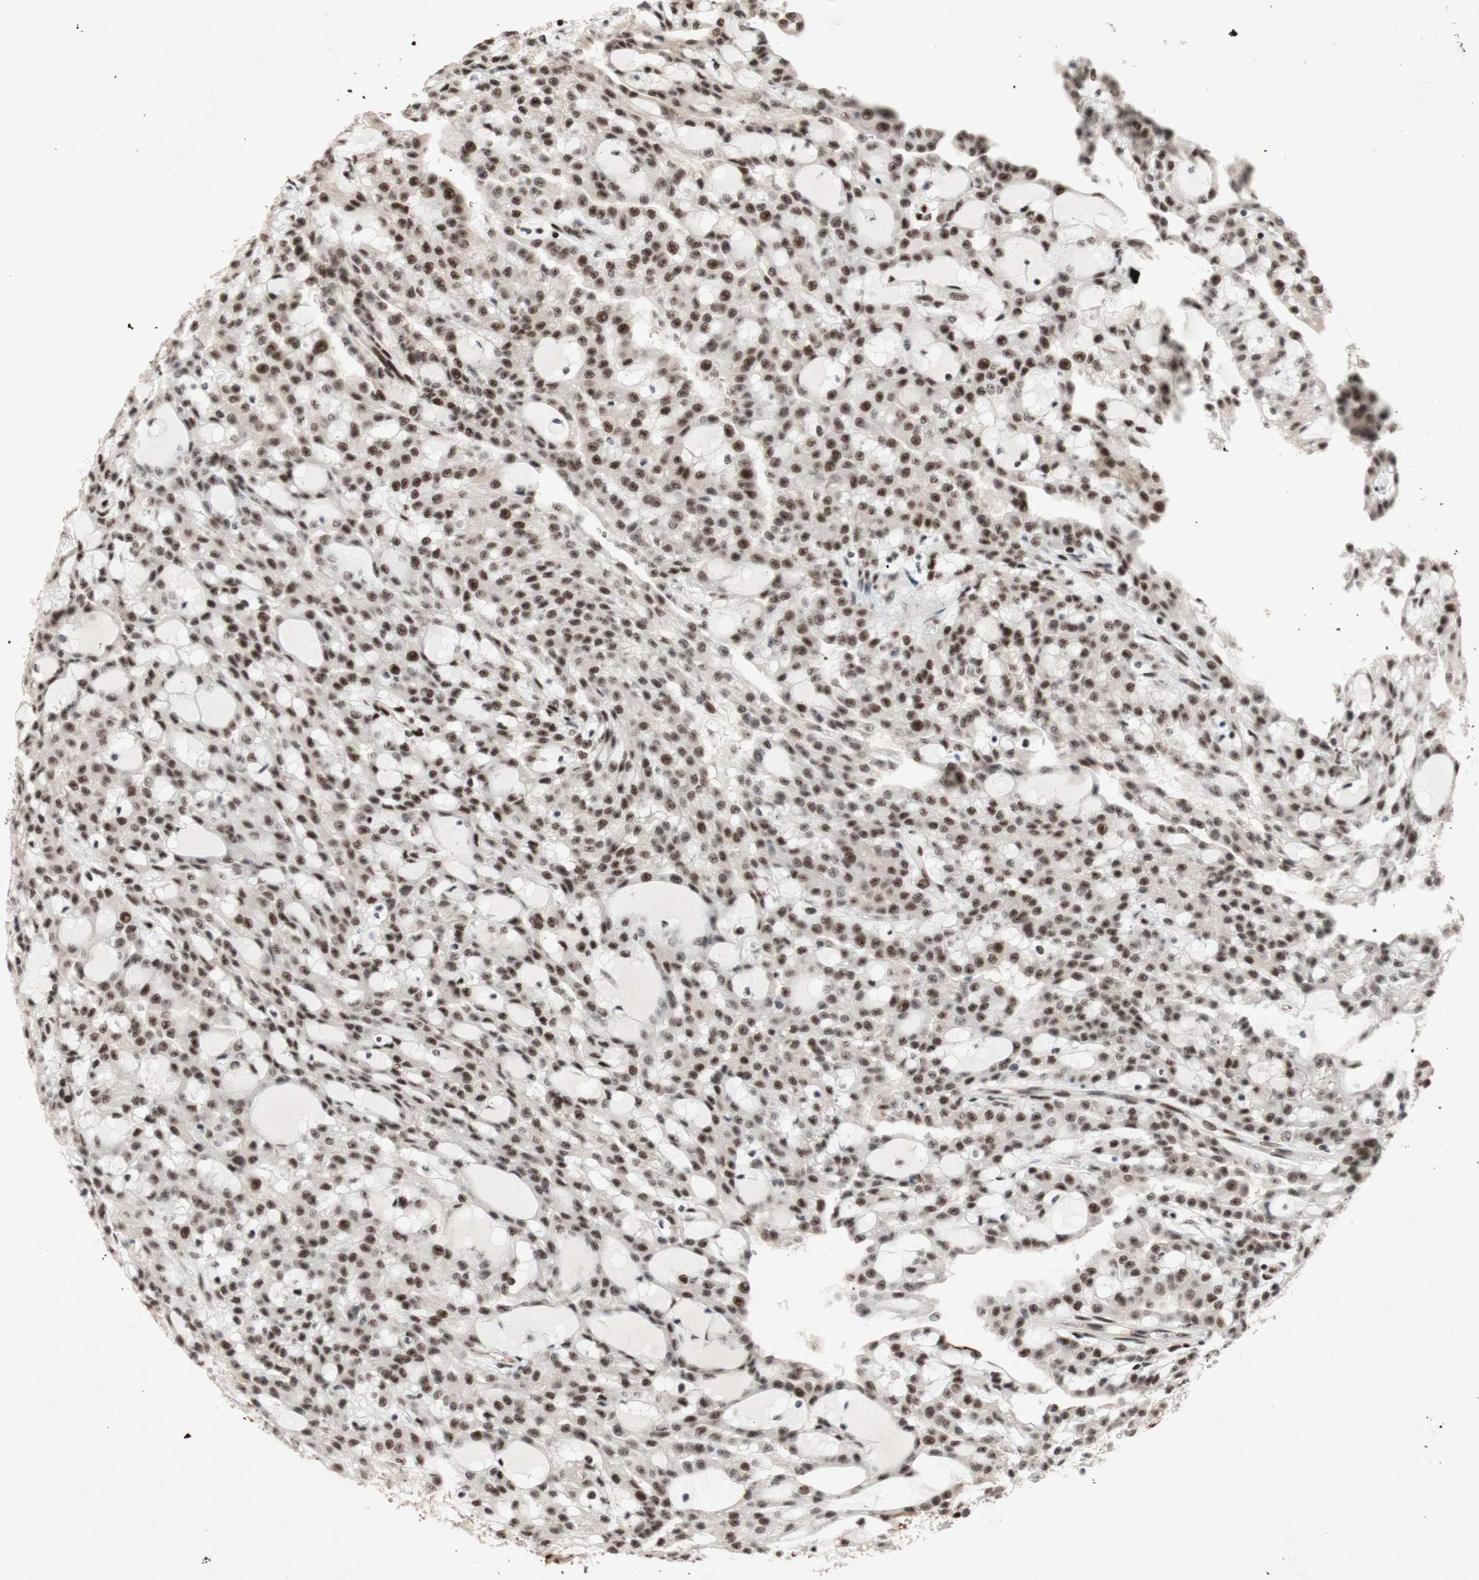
{"staining": {"intensity": "strong", "quantity": ">75%", "location": "nuclear"}, "tissue": "renal cancer", "cell_type": "Tumor cells", "image_type": "cancer", "snomed": [{"axis": "morphology", "description": "Adenocarcinoma, NOS"}, {"axis": "topography", "description": "Kidney"}], "caption": "Immunohistochemistry (IHC) of renal adenocarcinoma displays high levels of strong nuclear staining in approximately >75% of tumor cells.", "gene": "TLE1", "patient": {"sex": "male", "age": 63}}